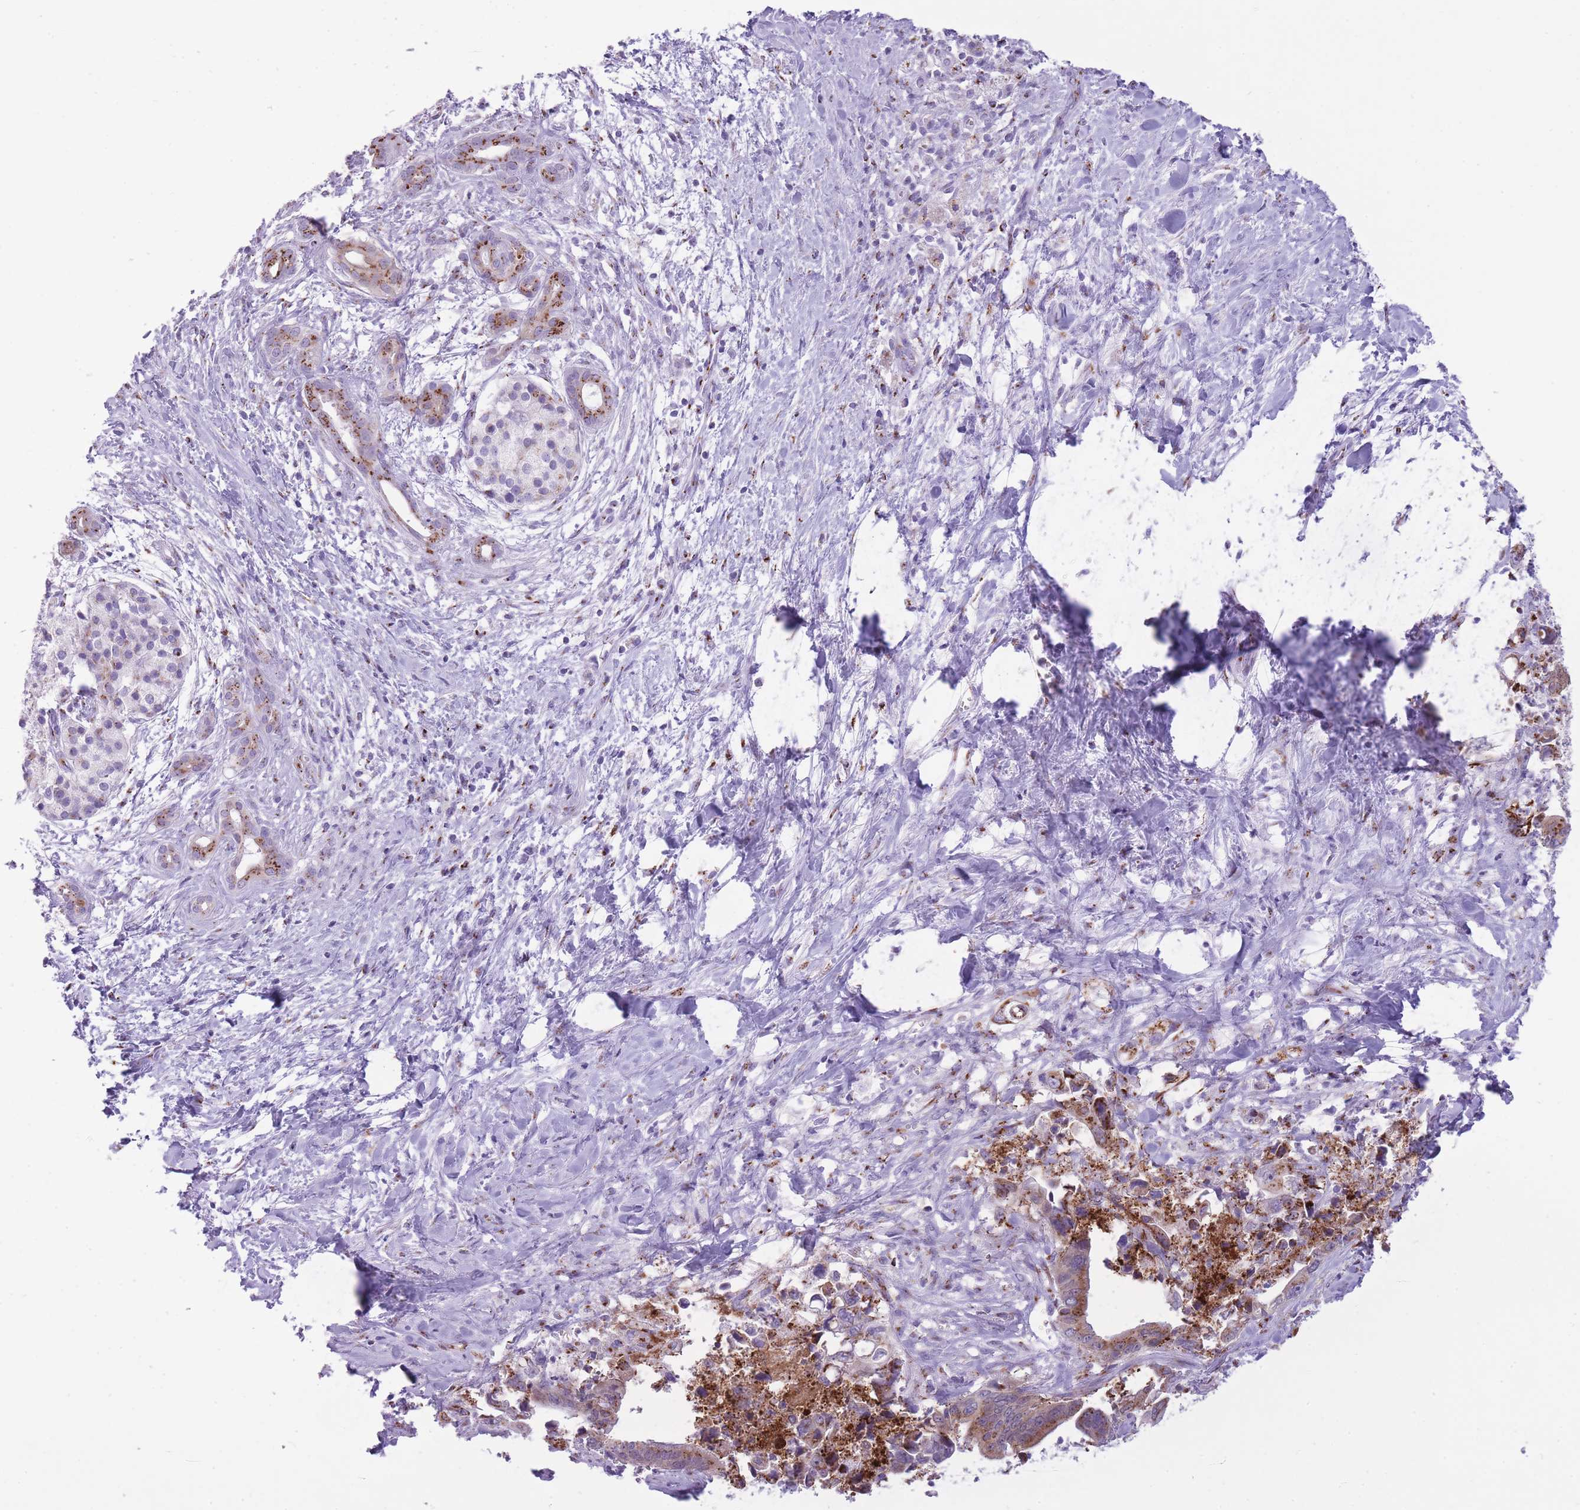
{"staining": {"intensity": "moderate", "quantity": ">75%", "location": "cytoplasmic/membranous"}, "tissue": "pancreatic cancer", "cell_type": "Tumor cells", "image_type": "cancer", "snomed": [{"axis": "morphology", "description": "Adenocarcinoma, NOS"}, {"axis": "topography", "description": "Pancreas"}], "caption": "Protein expression analysis of adenocarcinoma (pancreatic) reveals moderate cytoplasmic/membranous staining in approximately >75% of tumor cells. (IHC, brightfield microscopy, high magnification).", "gene": "B4GALT2", "patient": {"sex": "male", "age": 61}}